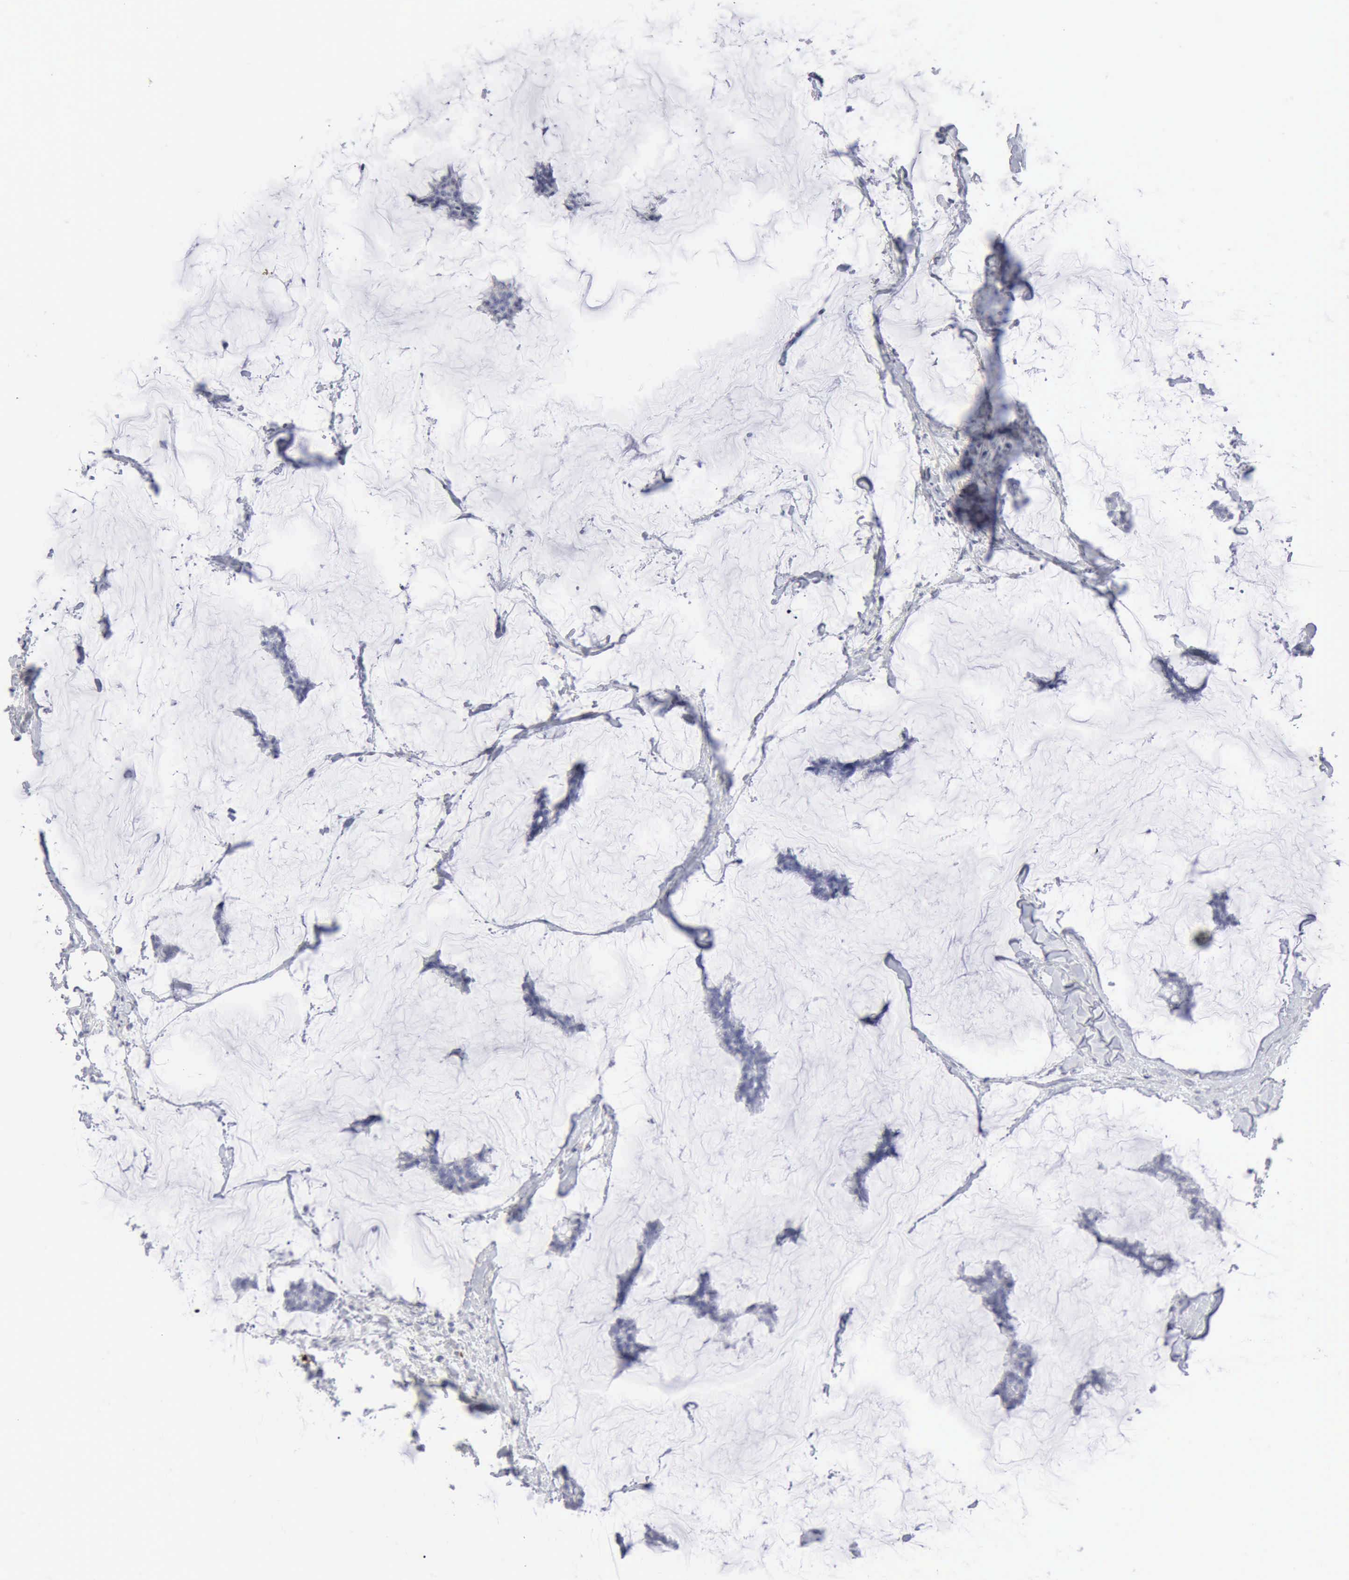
{"staining": {"intensity": "negative", "quantity": "none", "location": "none"}, "tissue": "breast cancer", "cell_type": "Tumor cells", "image_type": "cancer", "snomed": [{"axis": "morphology", "description": "Duct carcinoma"}, {"axis": "topography", "description": "Breast"}], "caption": "The photomicrograph displays no staining of tumor cells in breast cancer.", "gene": "CMA1", "patient": {"sex": "female", "age": 93}}